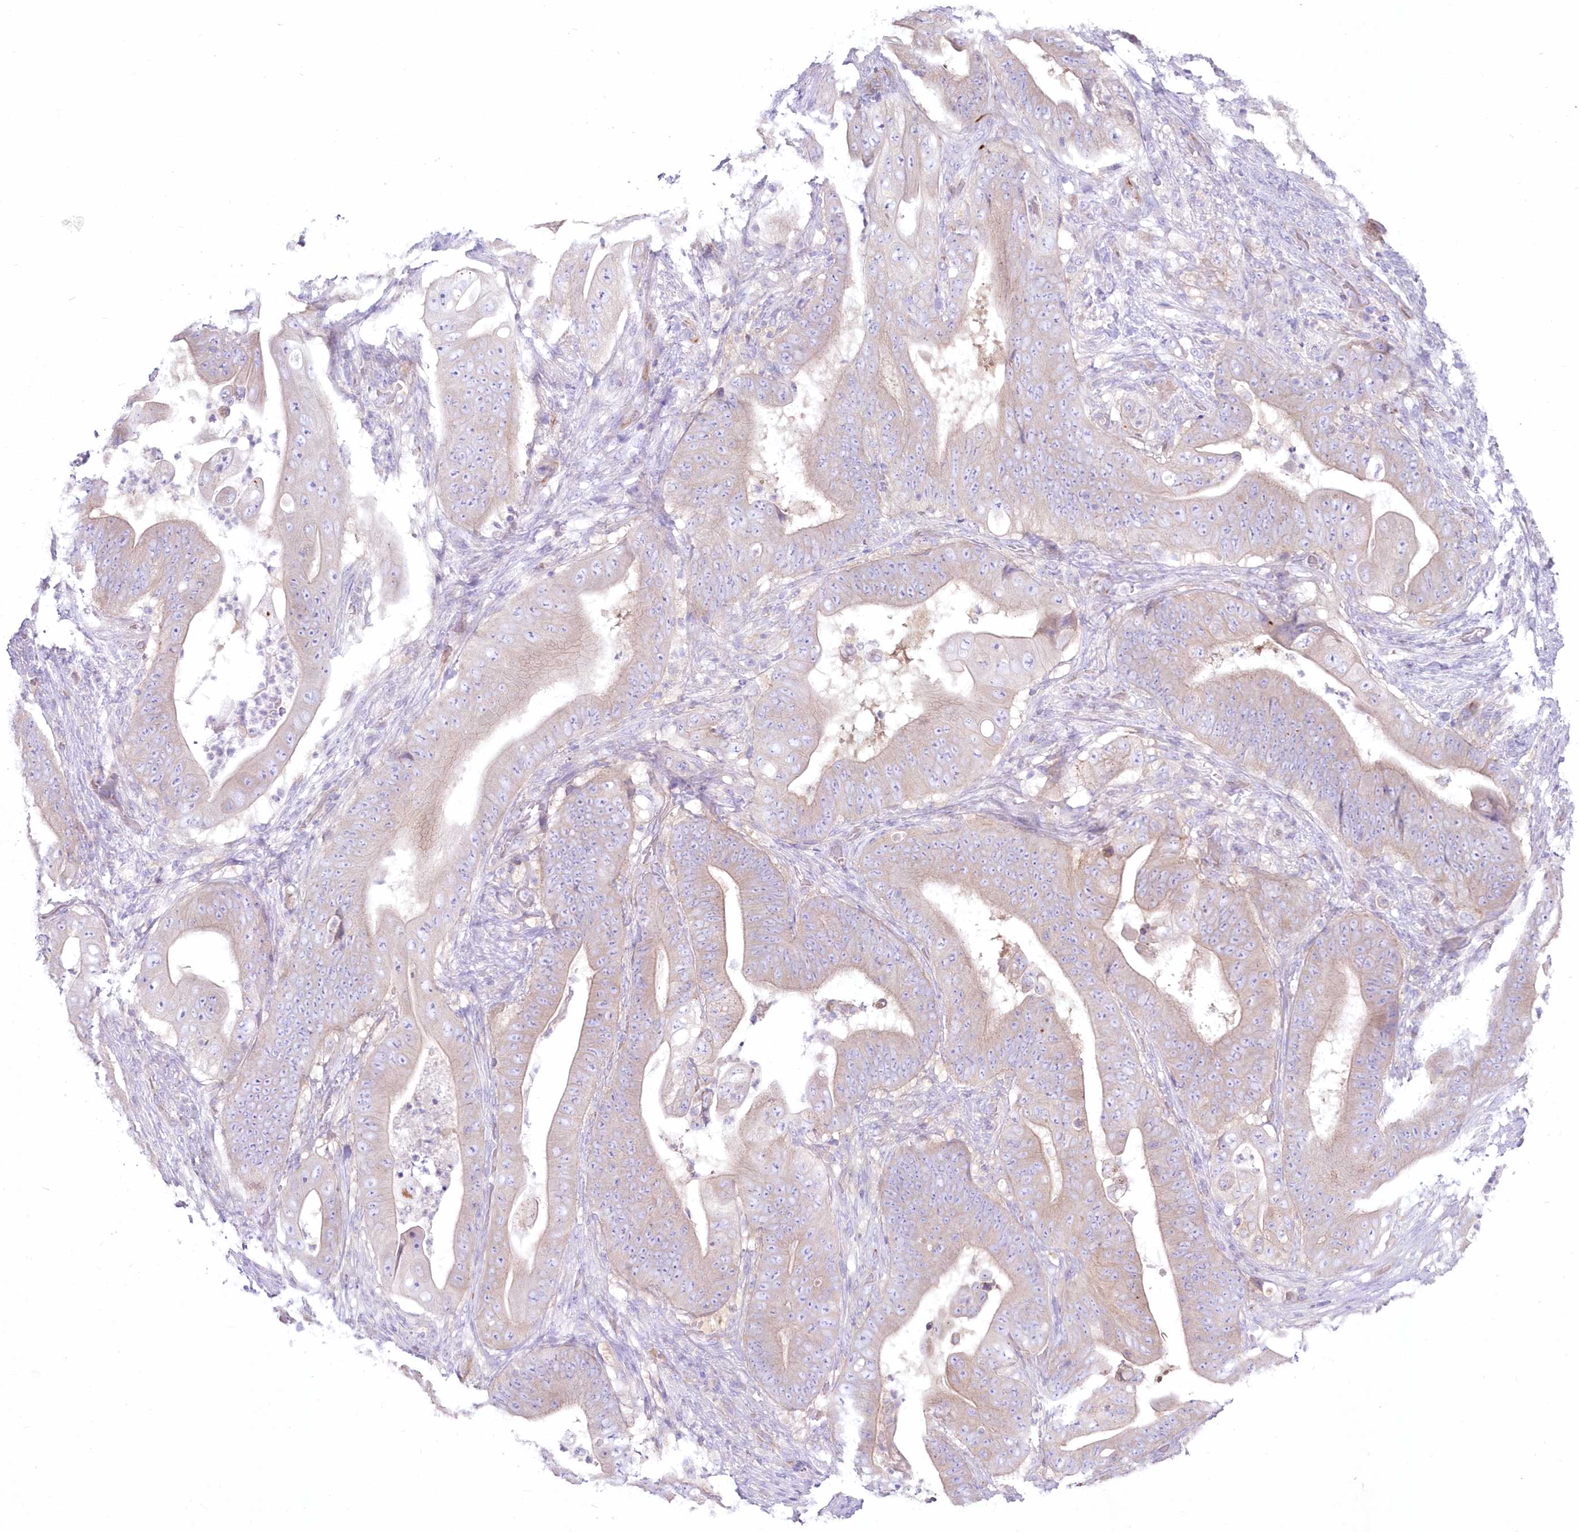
{"staining": {"intensity": "weak", "quantity": "25%-75%", "location": "cytoplasmic/membranous"}, "tissue": "stomach cancer", "cell_type": "Tumor cells", "image_type": "cancer", "snomed": [{"axis": "morphology", "description": "Adenocarcinoma, NOS"}, {"axis": "topography", "description": "Stomach"}], "caption": "Brown immunohistochemical staining in human stomach cancer displays weak cytoplasmic/membranous expression in about 25%-75% of tumor cells.", "gene": "ZNF843", "patient": {"sex": "female", "age": 73}}